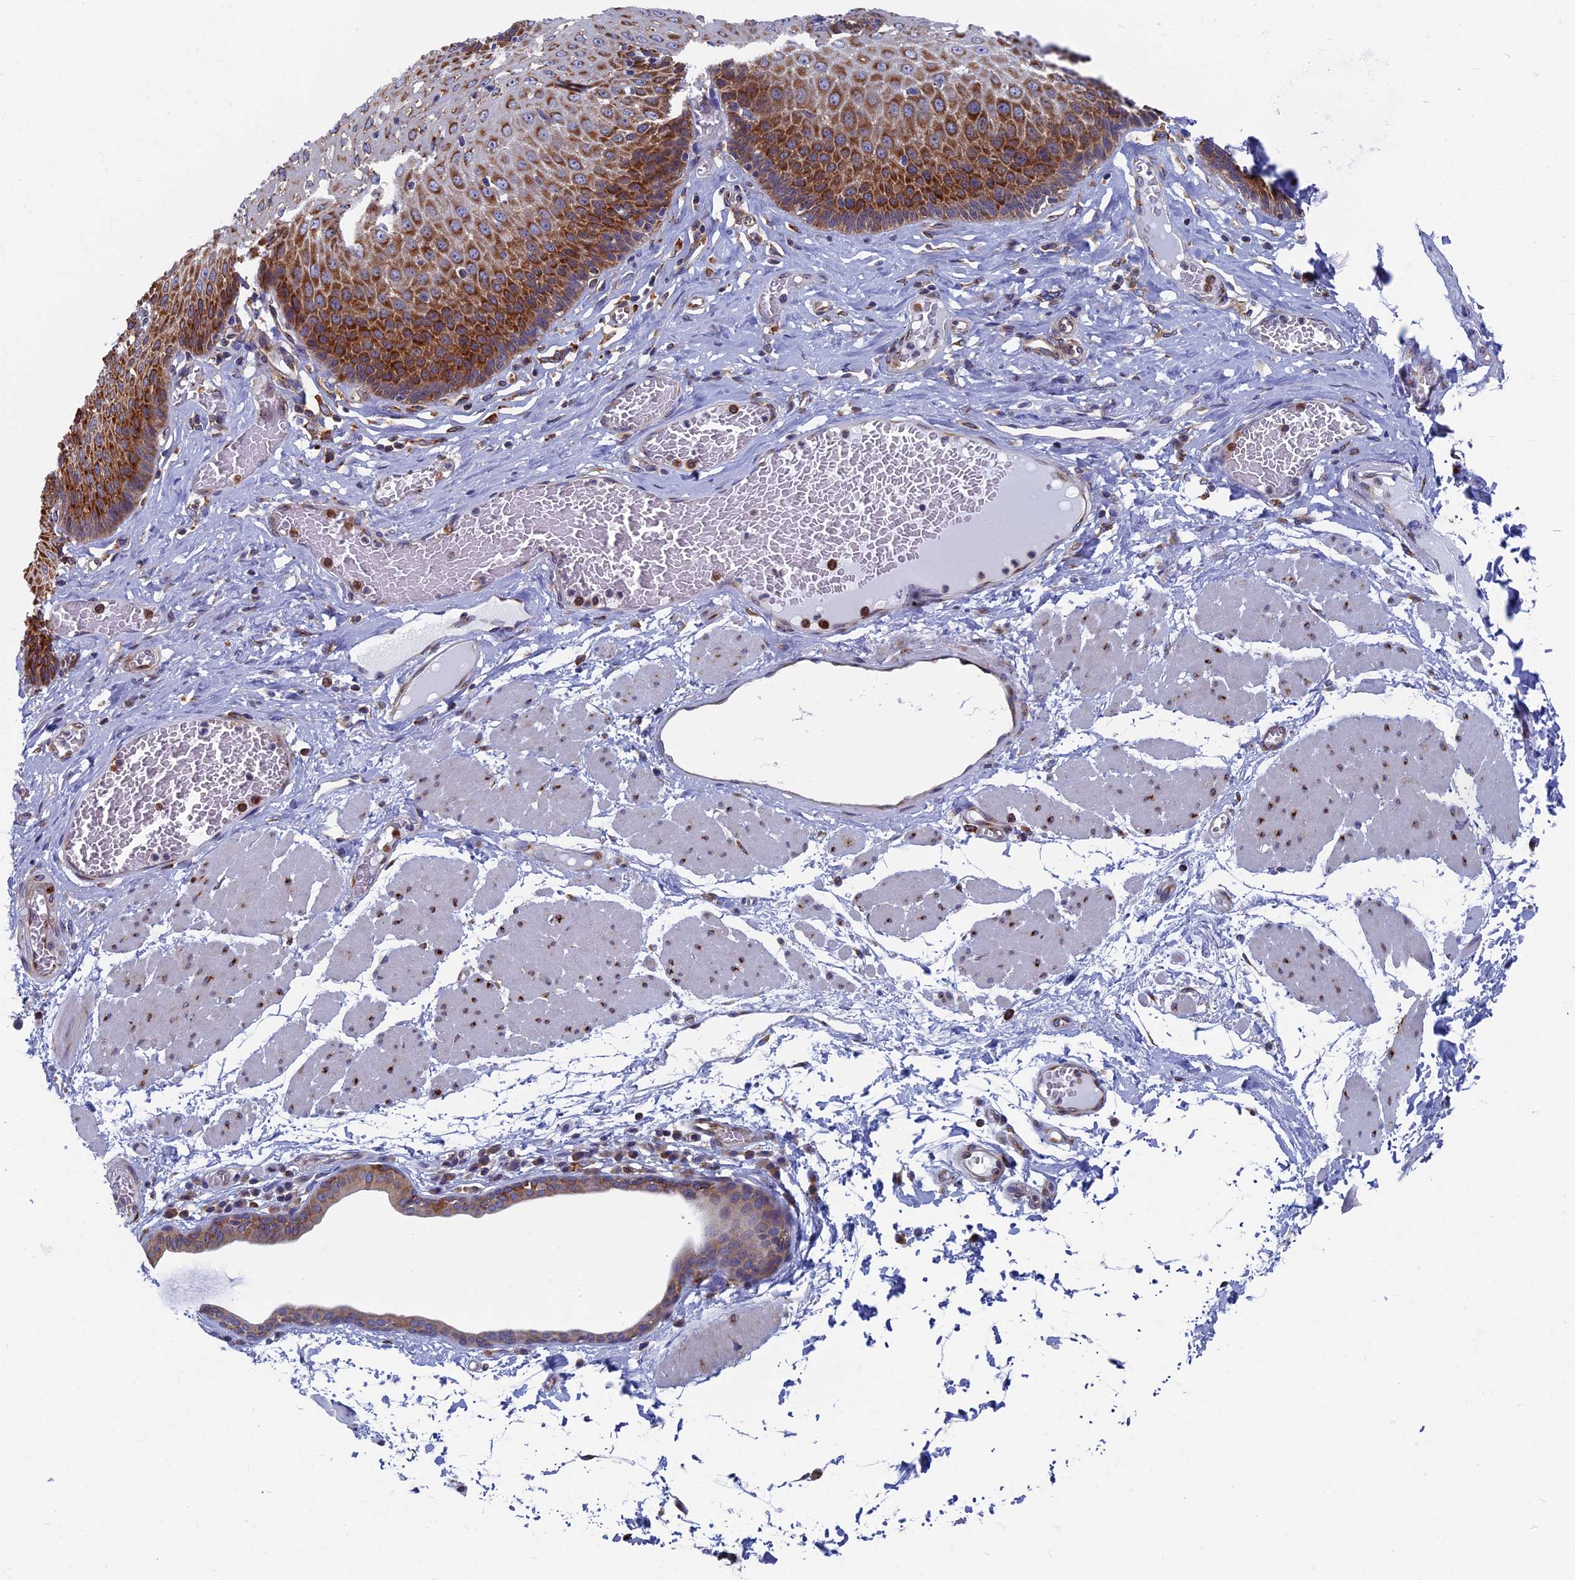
{"staining": {"intensity": "strong", "quantity": ">75%", "location": "cytoplasmic/membranous"}, "tissue": "esophagus", "cell_type": "Squamous epithelial cells", "image_type": "normal", "snomed": [{"axis": "morphology", "description": "Normal tissue, NOS"}, {"axis": "topography", "description": "Esophagus"}], "caption": "A high amount of strong cytoplasmic/membranous positivity is present in about >75% of squamous epithelial cells in benign esophagus. (Stains: DAB in brown, nuclei in blue, Microscopy: brightfield microscopy at high magnification).", "gene": "YBX1", "patient": {"sex": "male", "age": 60}}